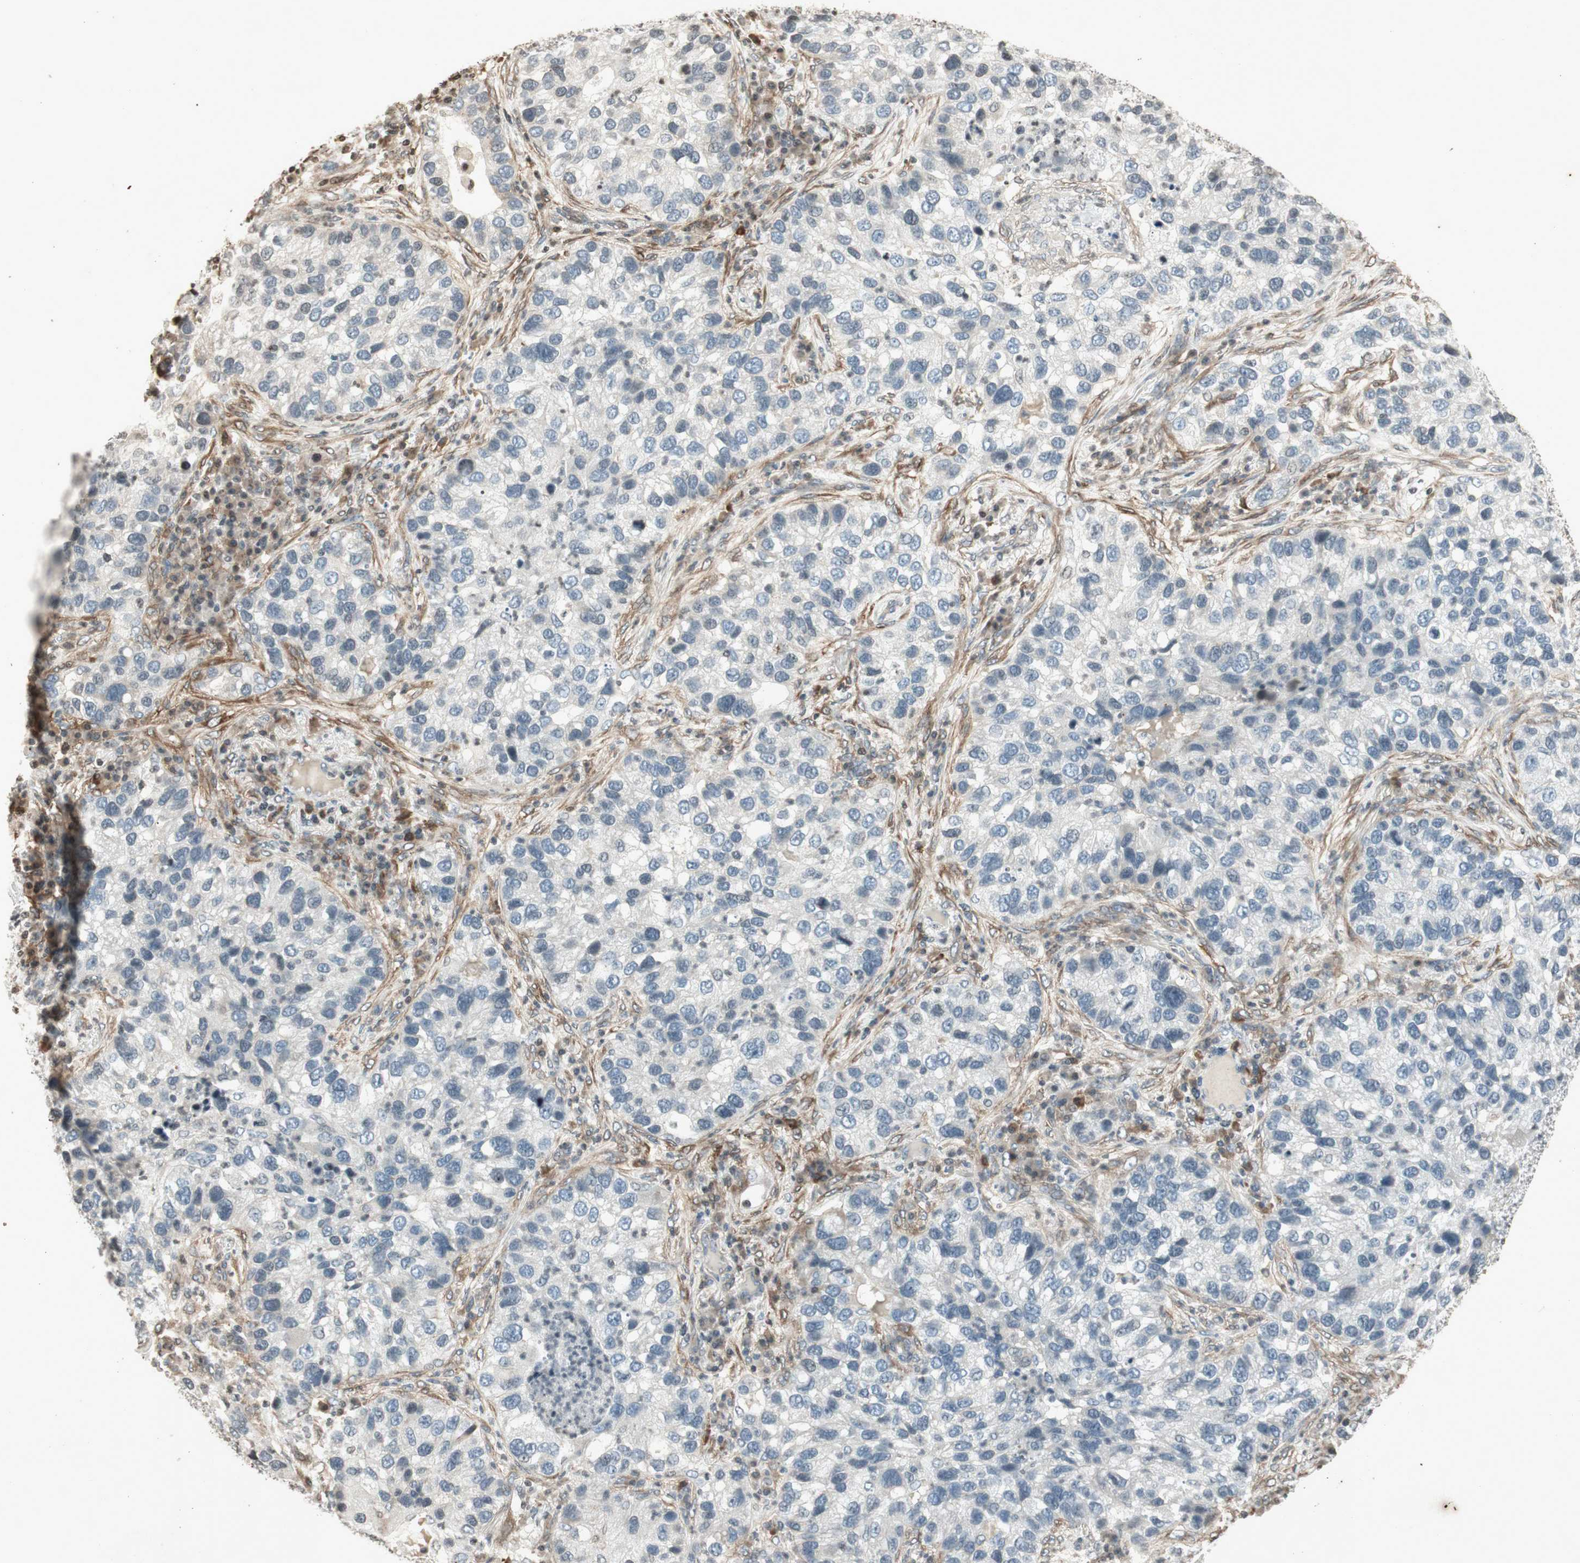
{"staining": {"intensity": "negative", "quantity": "none", "location": "none"}, "tissue": "lung cancer", "cell_type": "Tumor cells", "image_type": "cancer", "snomed": [{"axis": "morphology", "description": "Normal tissue, NOS"}, {"axis": "morphology", "description": "Adenocarcinoma, NOS"}, {"axis": "topography", "description": "Bronchus"}, {"axis": "topography", "description": "Lung"}], "caption": "DAB immunohistochemical staining of human adenocarcinoma (lung) exhibits no significant positivity in tumor cells.", "gene": "PRKG1", "patient": {"sex": "male", "age": 54}}